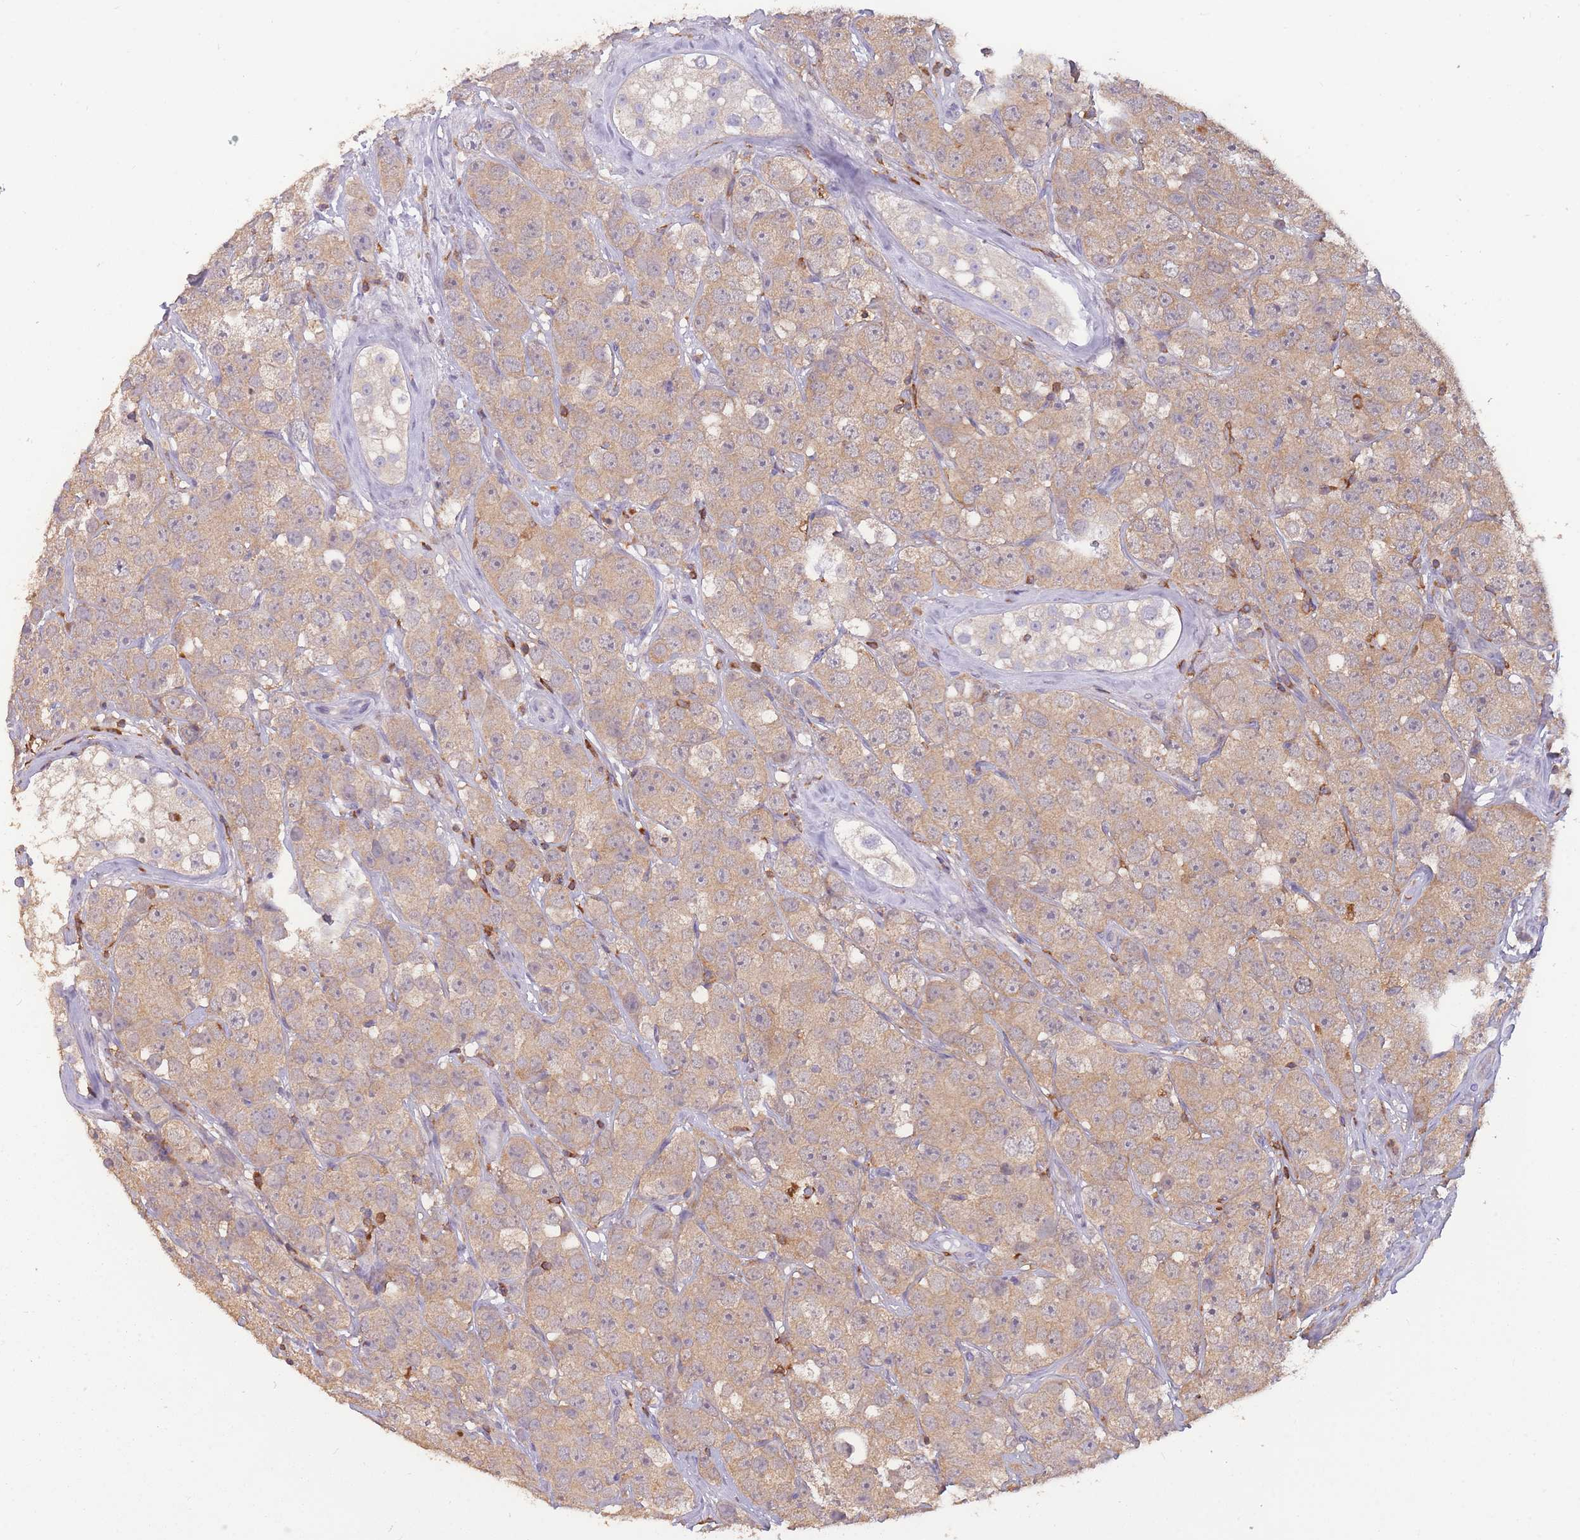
{"staining": {"intensity": "weak", "quantity": ">75%", "location": "cytoplasmic/membranous"}, "tissue": "testis cancer", "cell_type": "Tumor cells", "image_type": "cancer", "snomed": [{"axis": "morphology", "description": "Seminoma, NOS"}, {"axis": "topography", "description": "Testis"}], "caption": "IHC histopathology image of neoplastic tissue: testis cancer stained using immunohistochemistry demonstrates low levels of weak protein expression localized specifically in the cytoplasmic/membranous of tumor cells, appearing as a cytoplasmic/membranous brown color.", "gene": "GMIP", "patient": {"sex": "male", "age": 28}}